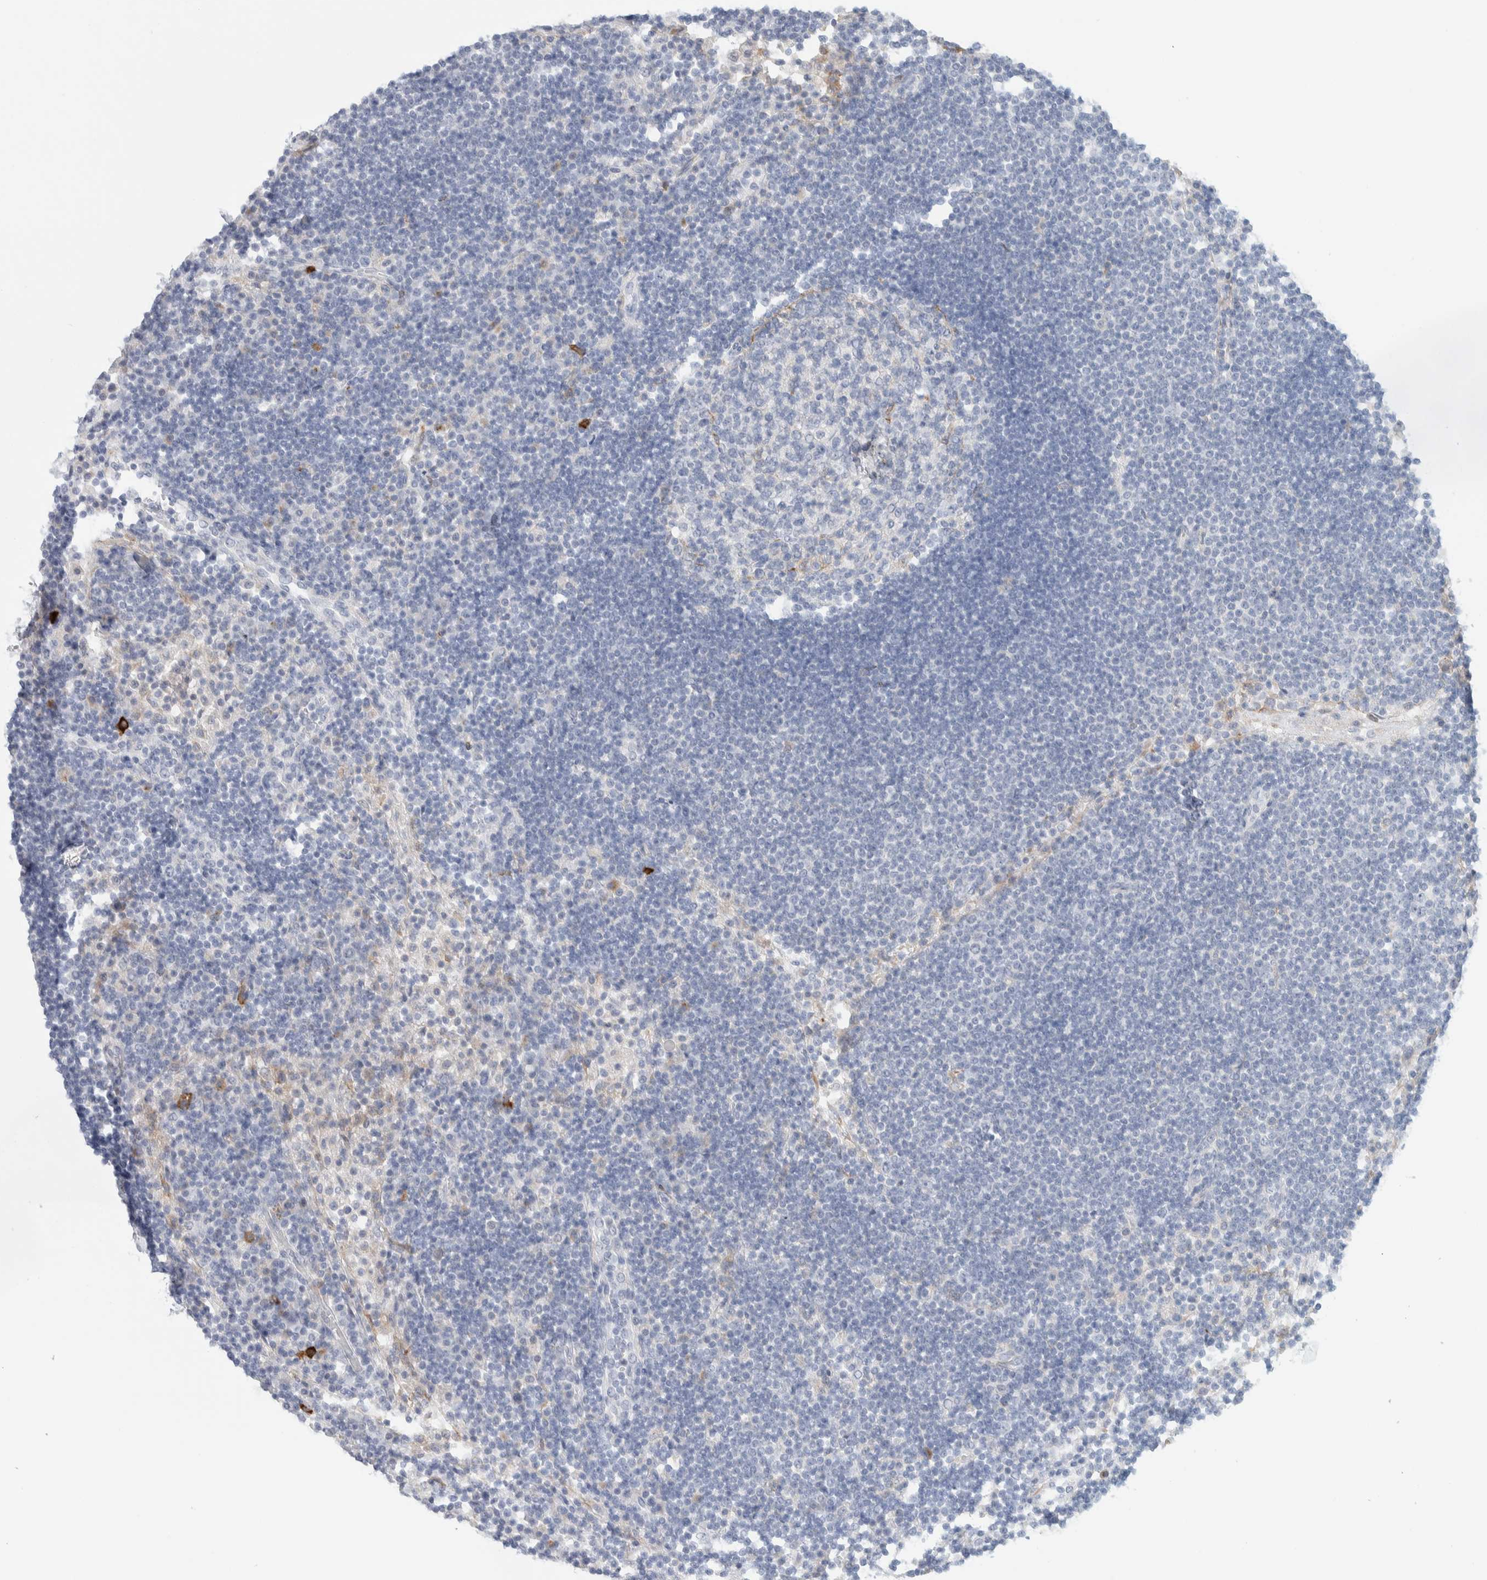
{"staining": {"intensity": "negative", "quantity": "none", "location": "none"}, "tissue": "lymph node", "cell_type": "Germinal center cells", "image_type": "normal", "snomed": [{"axis": "morphology", "description": "Normal tissue, NOS"}, {"axis": "topography", "description": "Lymph node"}], "caption": "Immunohistochemical staining of normal human lymph node demonstrates no significant staining in germinal center cells. Brightfield microscopy of immunohistochemistry stained with DAB (3,3'-diaminobenzidine) (brown) and hematoxylin (blue), captured at high magnification.", "gene": "ATCAY", "patient": {"sex": "female", "age": 53}}